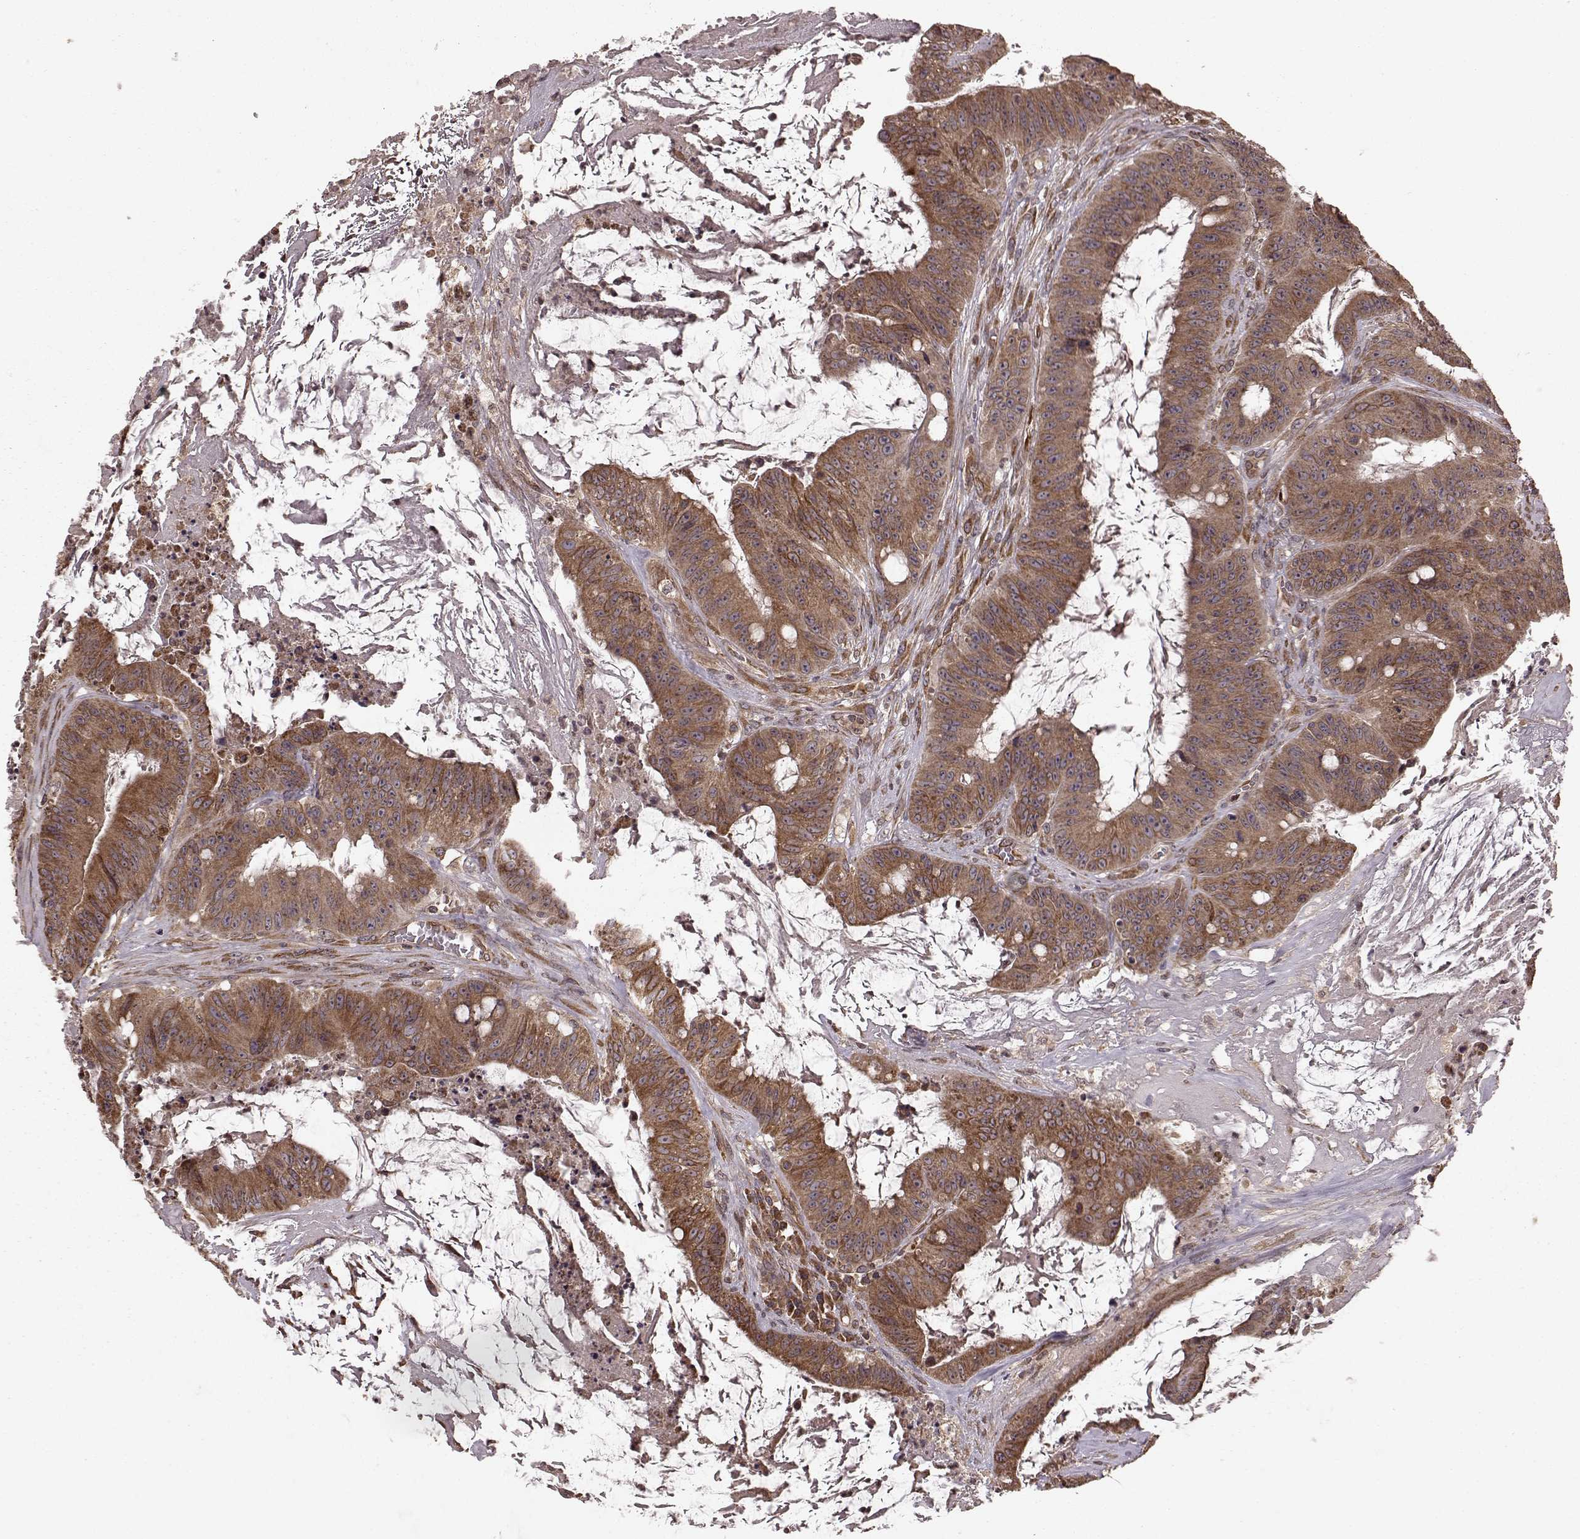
{"staining": {"intensity": "strong", "quantity": ">75%", "location": "cytoplasmic/membranous"}, "tissue": "colorectal cancer", "cell_type": "Tumor cells", "image_type": "cancer", "snomed": [{"axis": "morphology", "description": "Adenocarcinoma, NOS"}, {"axis": "topography", "description": "Colon"}], "caption": "Protein staining of colorectal cancer tissue displays strong cytoplasmic/membranous expression in approximately >75% of tumor cells.", "gene": "AGPAT1", "patient": {"sex": "male", "age": 33}}